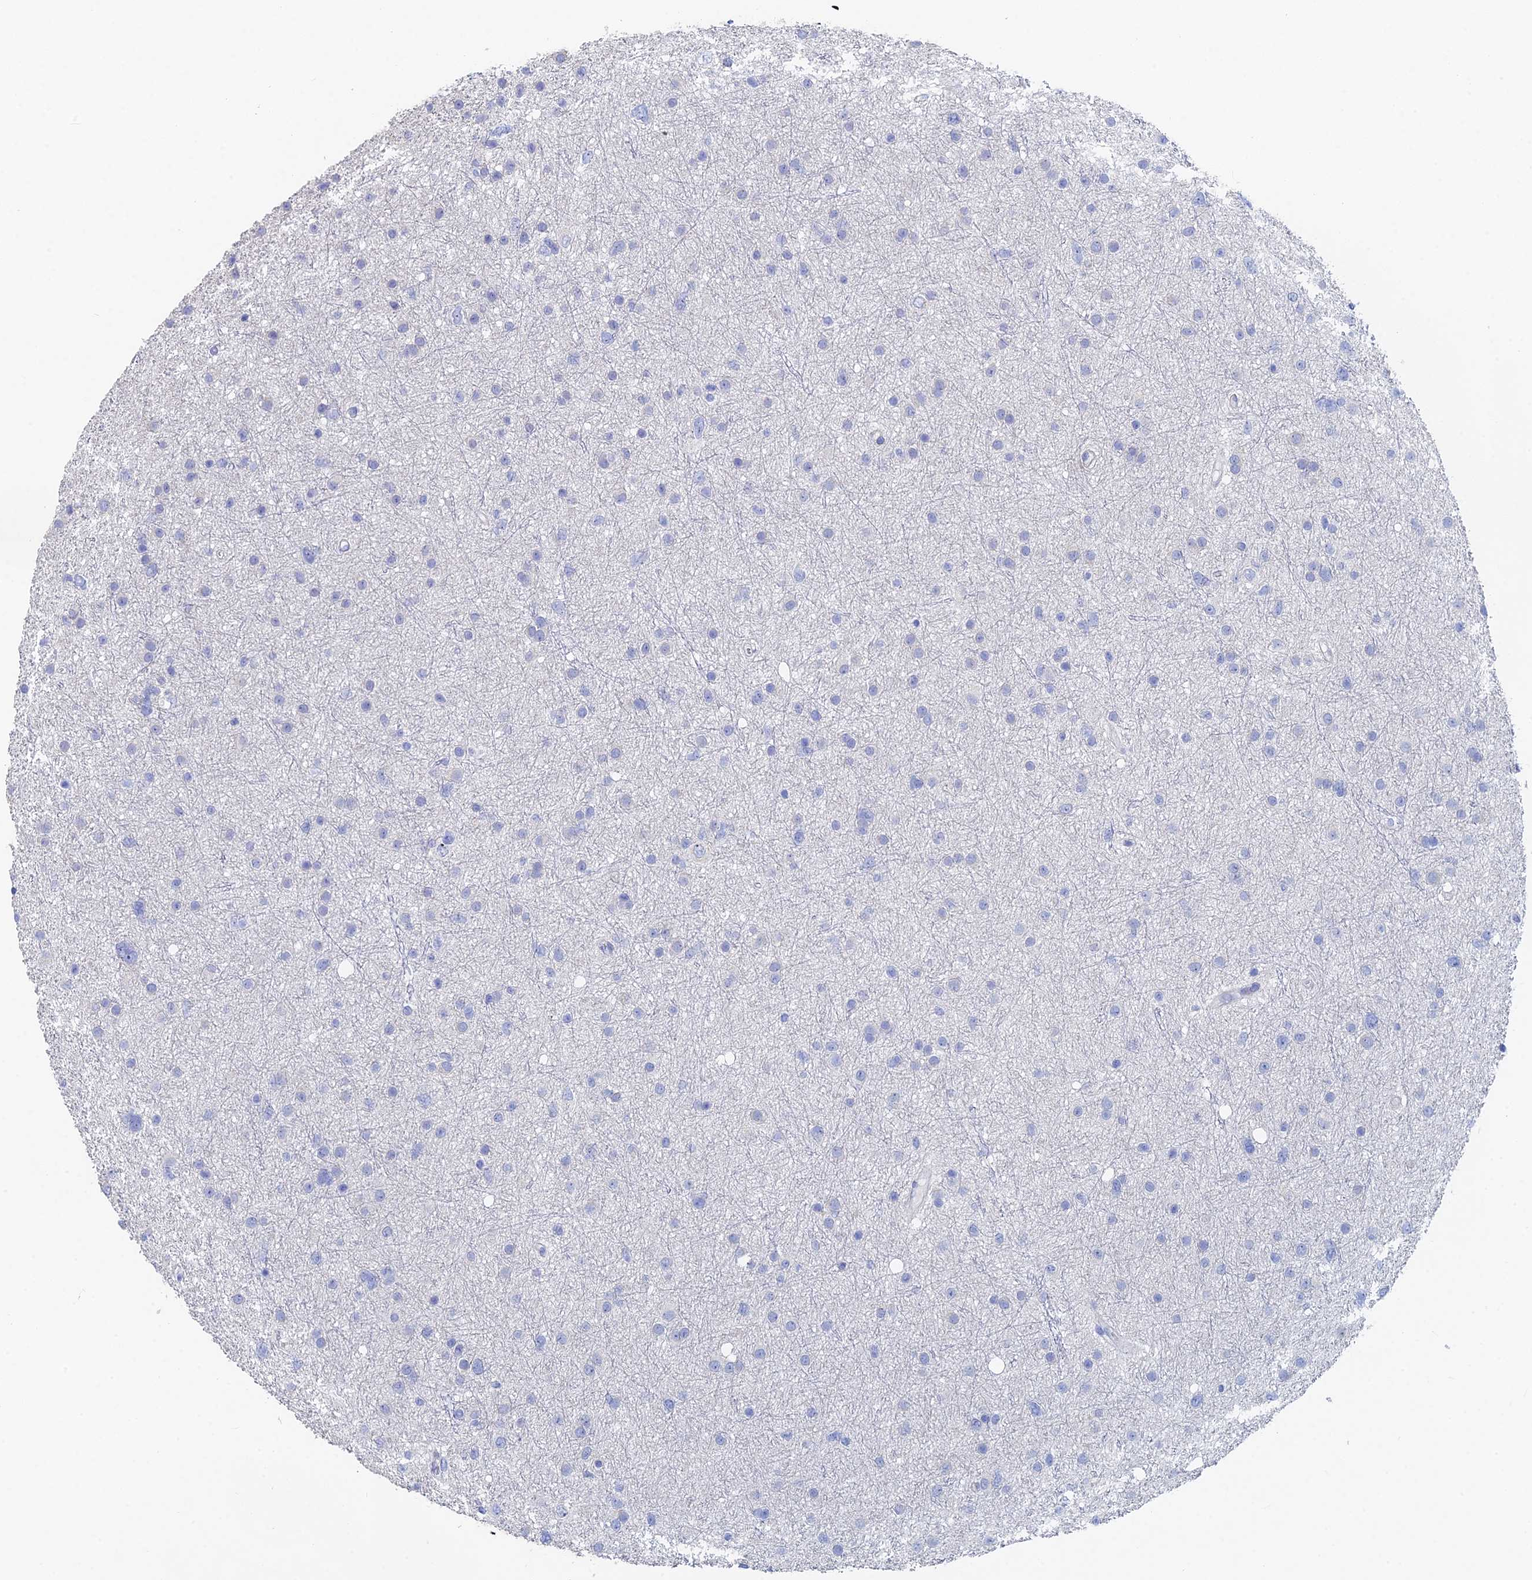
{"staining": {"intensity": "negative", "quantity": "none", "location": "none"}, "tissue": "glioma", "cell_type": "Tumor cells", "image_type": "cancer", "snomed": [{"axis": "morphology", "description": "Glioma, malignant, Low grade"}, {"axis": "topography", "description": "Cerebral cortex"}], "caption": "Image shows no significant protein positivity in tumor cells of glioma. (DAB (3,3'-diaminobenzidine) IHC, high magnification).", "gene": "DRGX", "patient": {"sex": "female", "age": 39}}